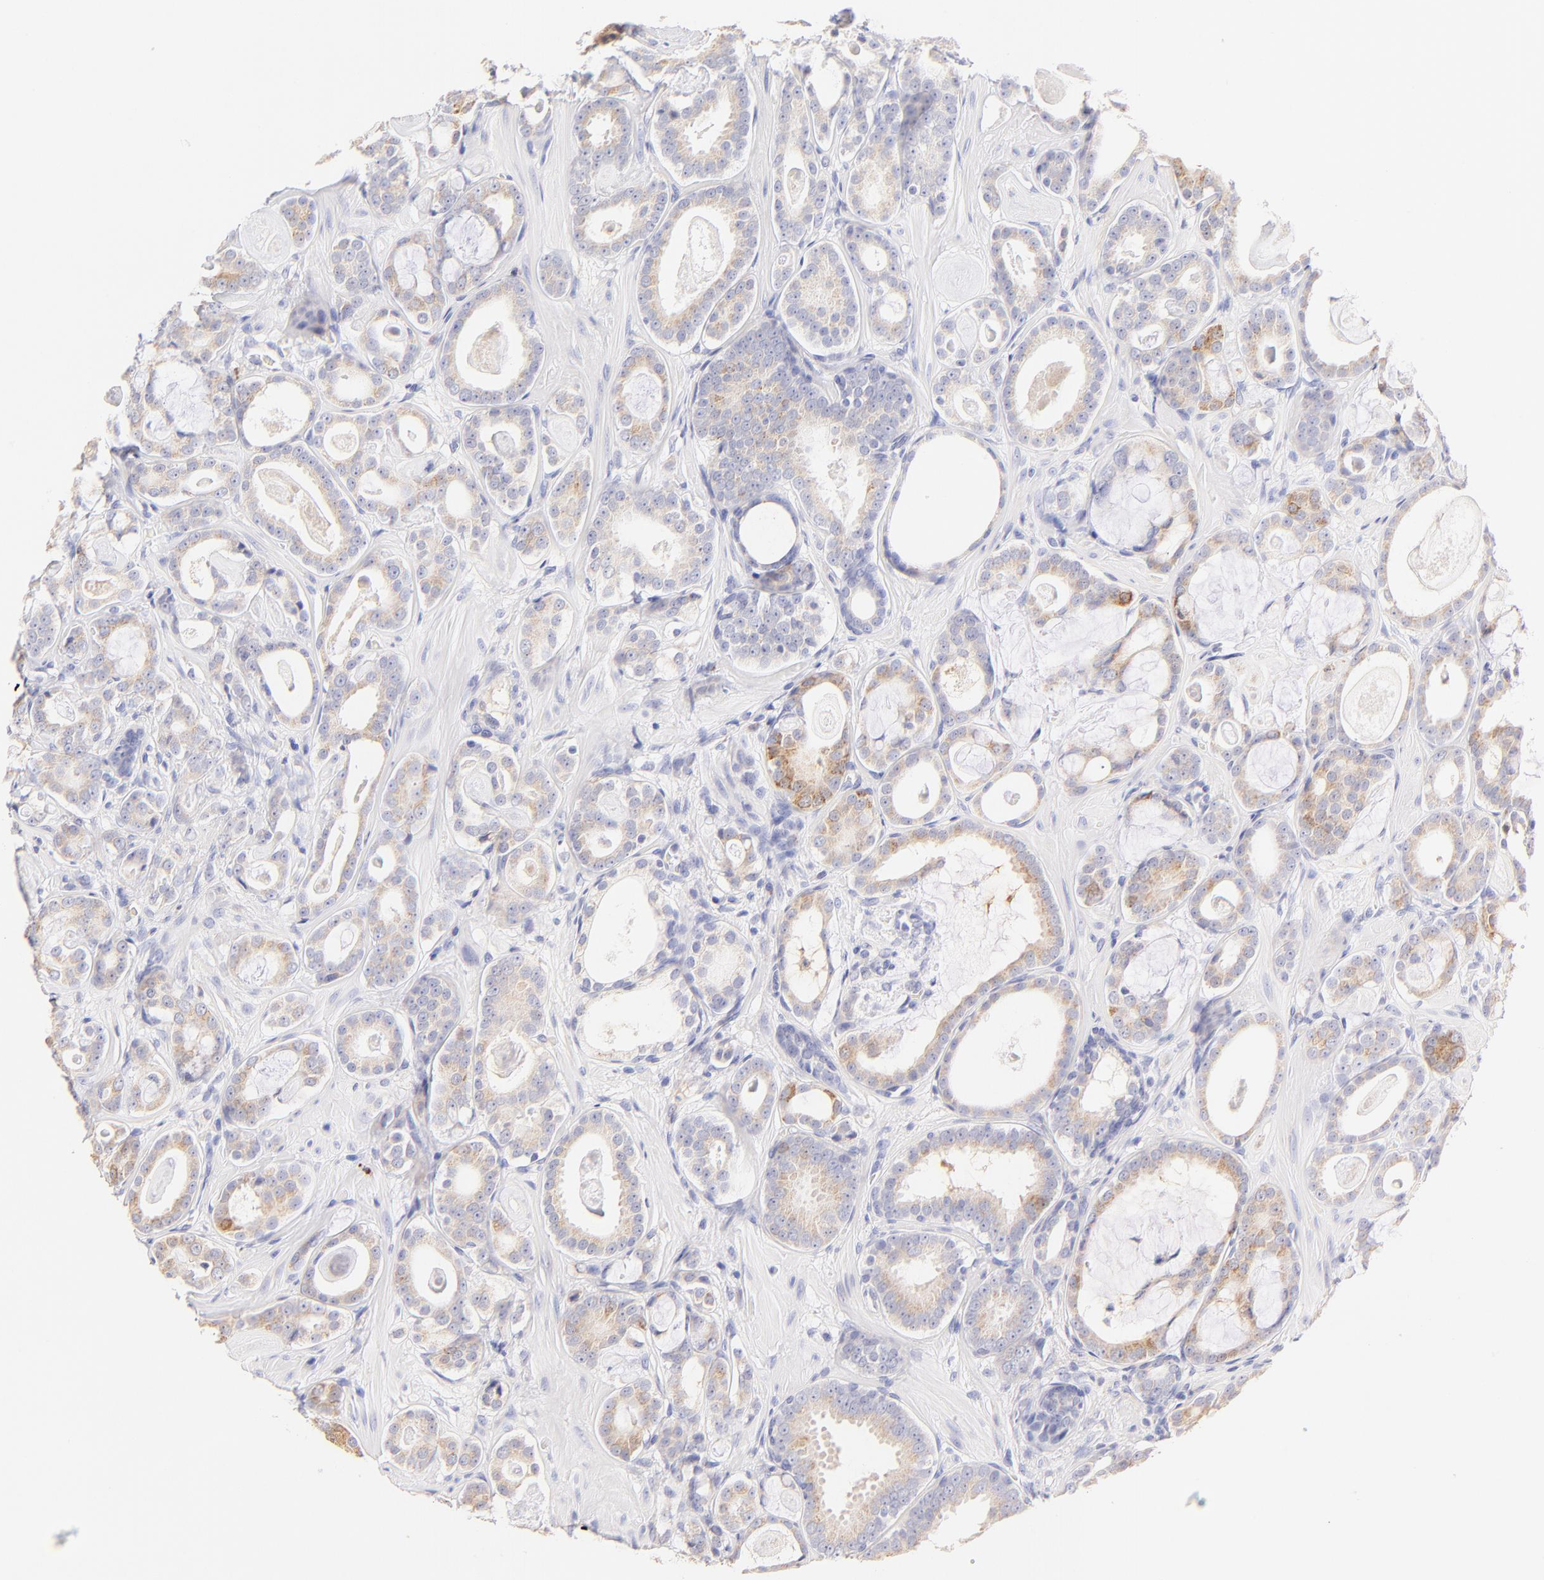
{"staining": {"intensity": "weak", "quantity": "25%-75%", "location": "cytoplasmic/membranous"}, "tissue": "prostate cancer", "cell_type": "Tumor cells", "image_type": "cancer", "snomed": [{"axis": "morphology", "description": "Adenocarcinoma, Low grade"}, {"axis": "topography", "description": "Prostate"}], "caption": "Human prostate cancer stained with a brown dye shows weak cytoplasmic/membranous positive expression in about 25%-75% of tumor cells.", "gene": "ASB9", "patient": {"sex": "male", "age": 57}}